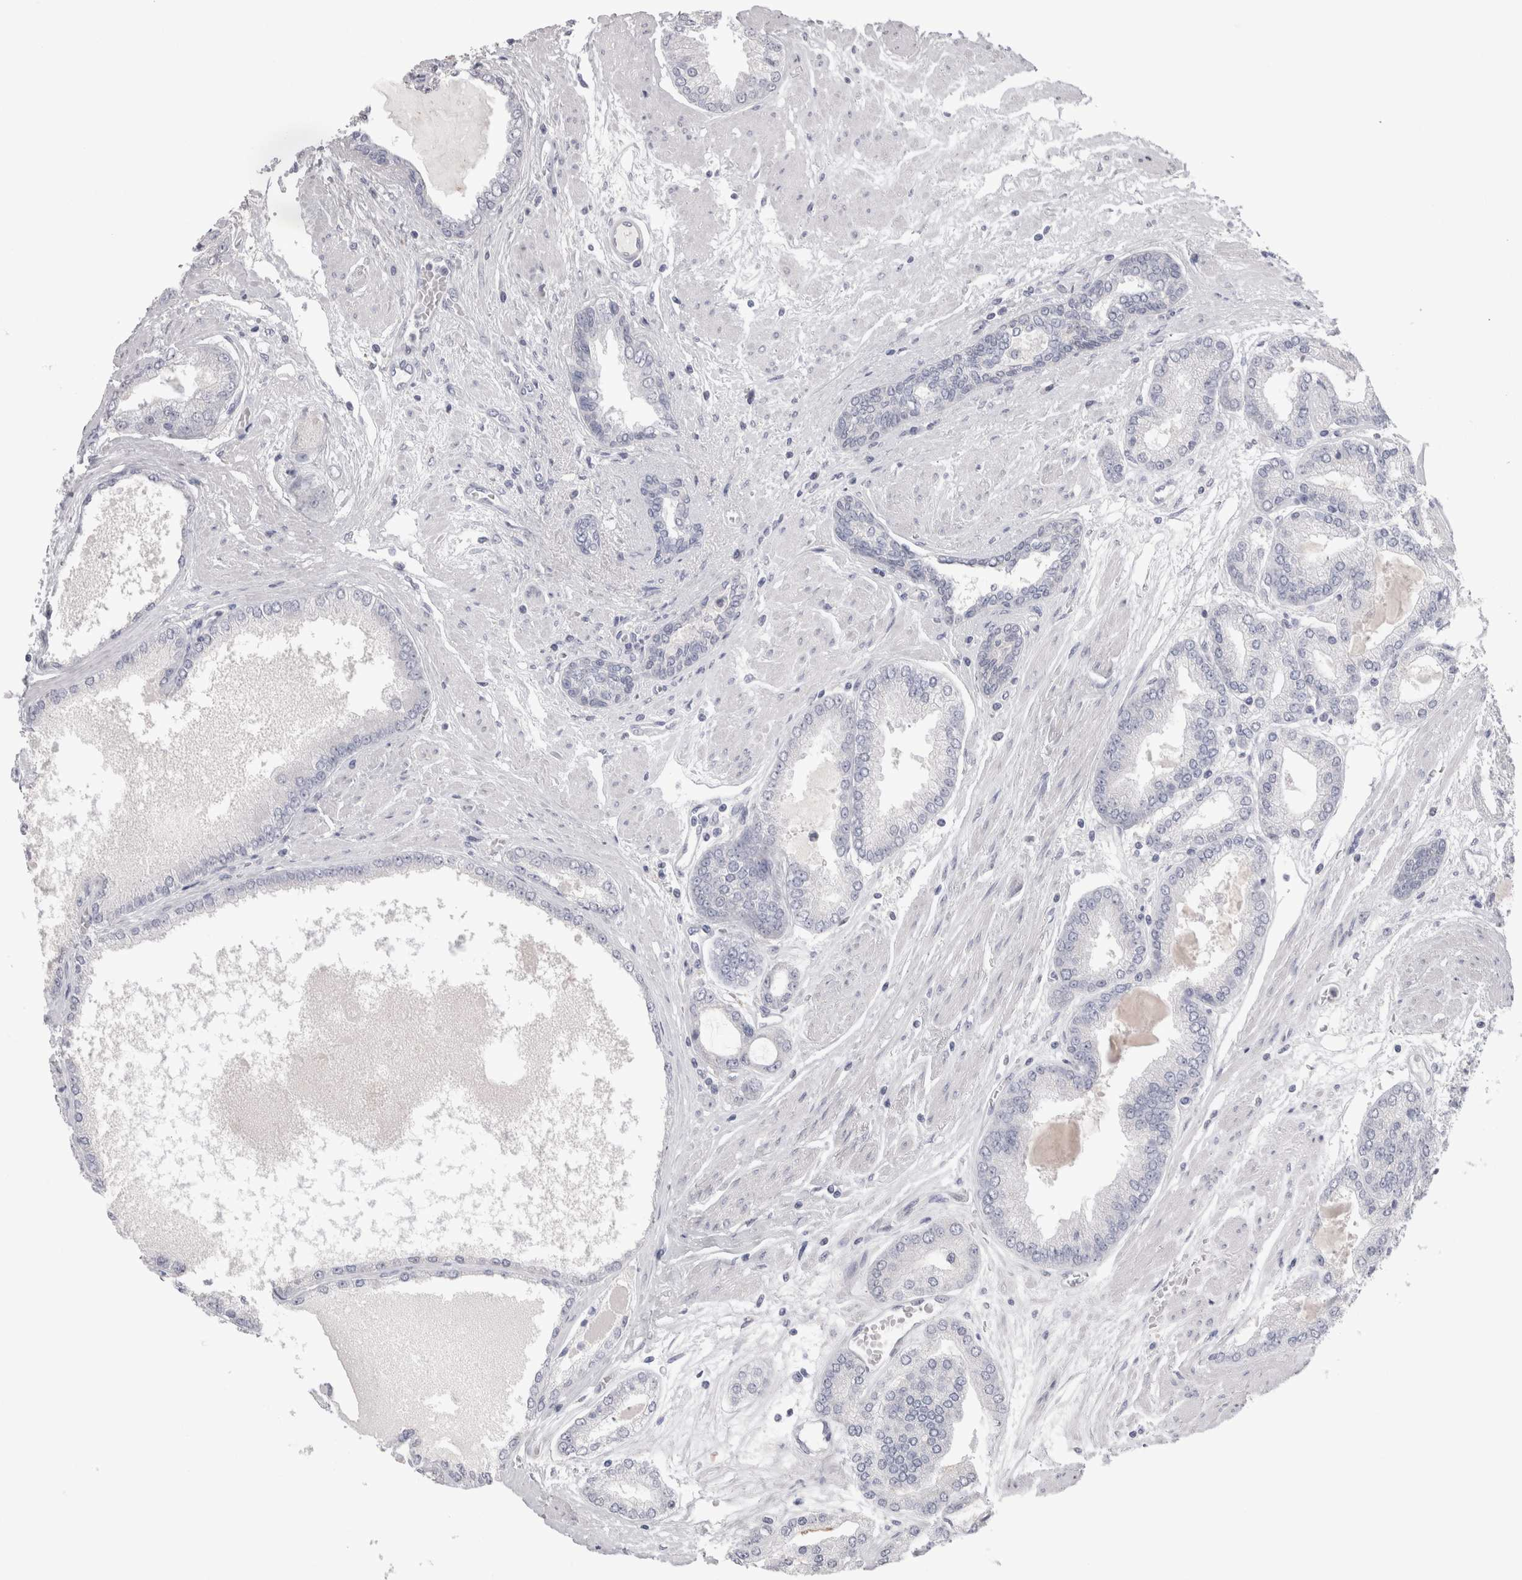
{"staining": {"intensity": "negative", "quantity": "none", "location": "none"}, "tissue": "prostate cancer", "cell_type": "Tumor cells", "image_type": "cancer", "snomed": [{"axis": "morphology", "description": "Adenocarcinoma, High grade"}, {"axis": "topography", "description": "Prostate"}], "caption": "There is no significant expression in tumor cells of prostate cancer.", "gene": "SUCNR1", "patient": {"sex": "male", "age": 59}}